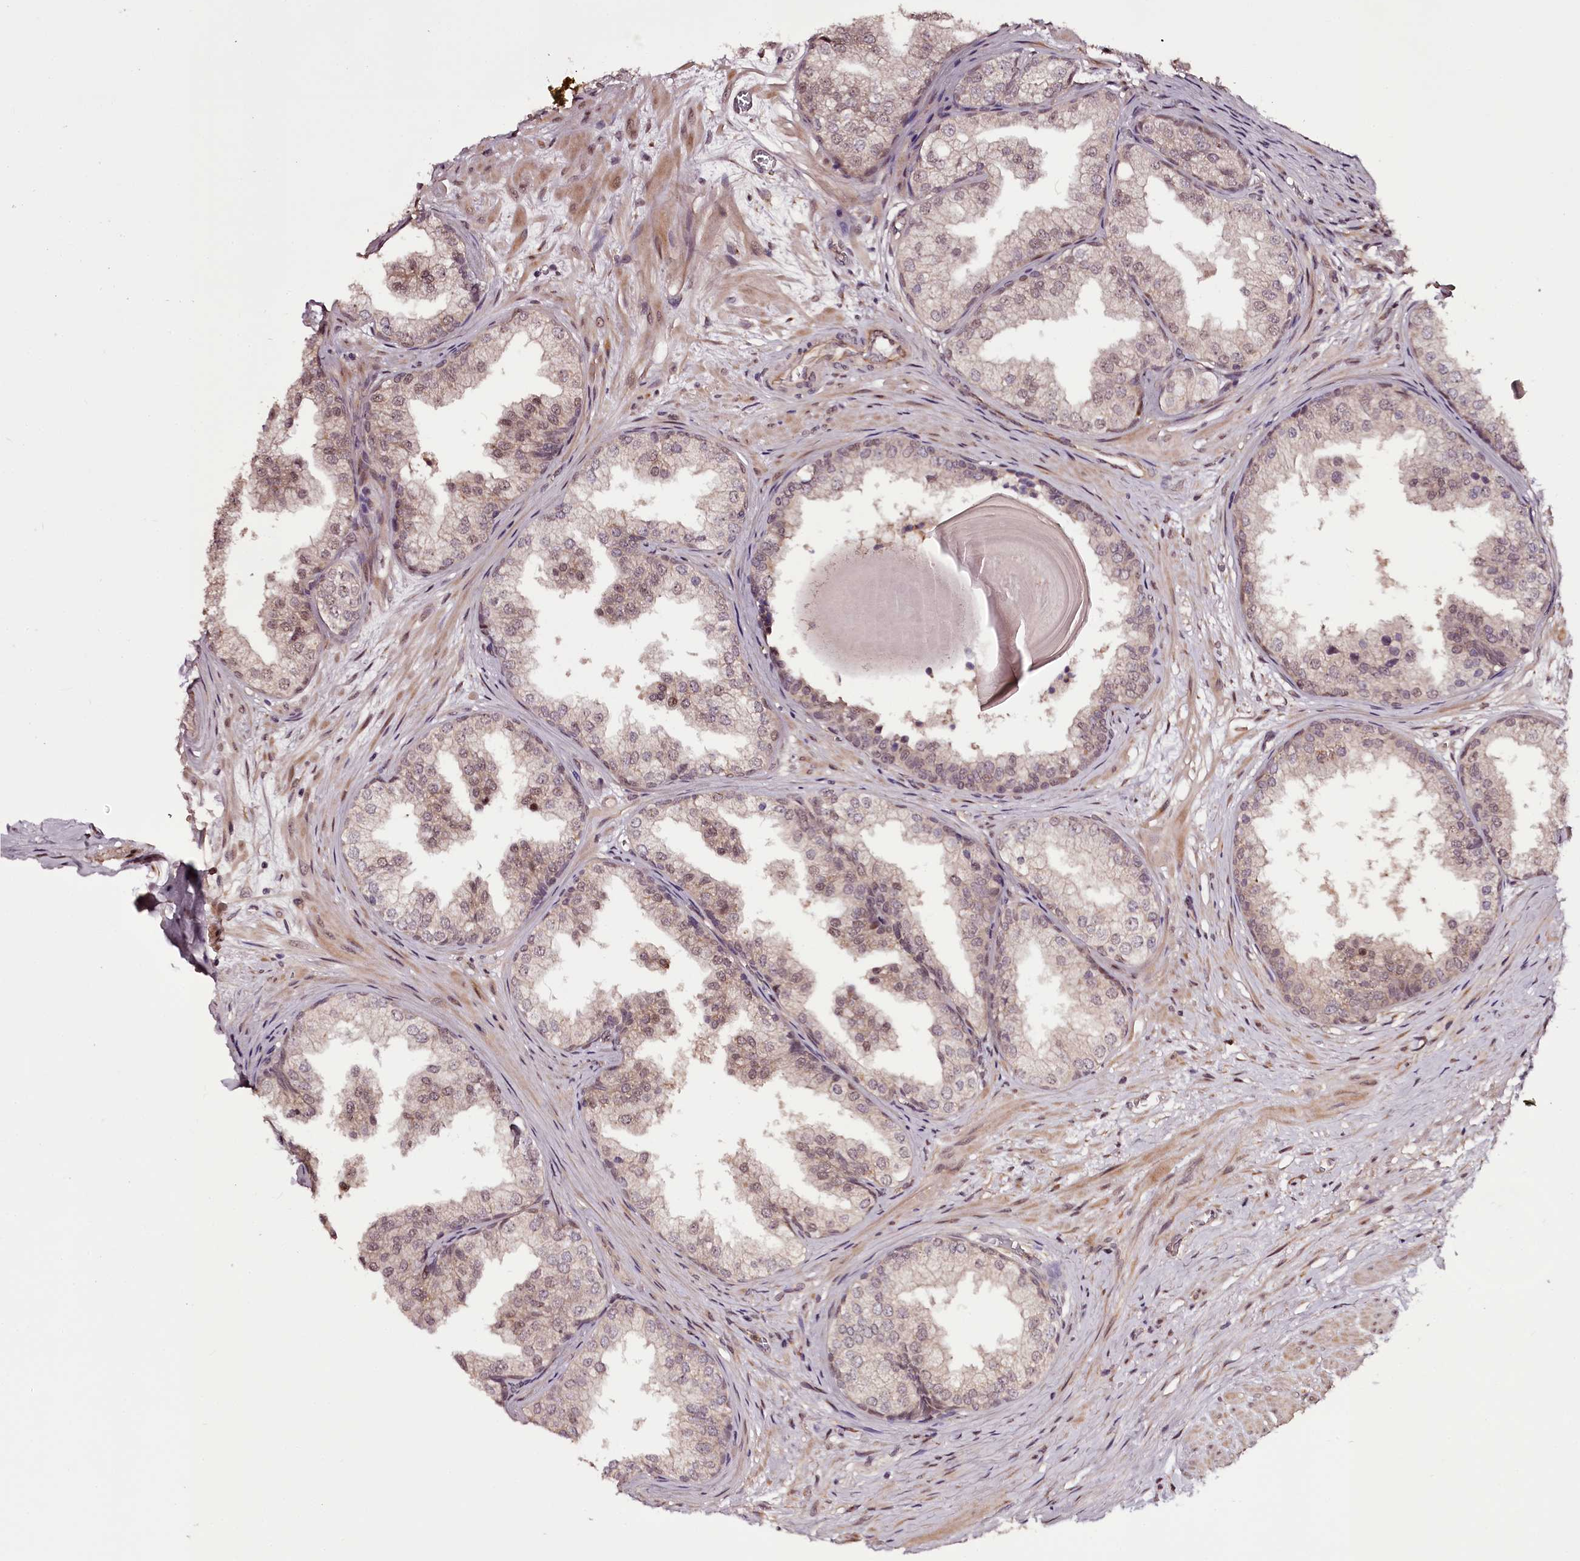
{"staining": {"intensity": "moderate", "quantity": "25%-75%", "location": "nuclear"}, "tissue": "prostate", "cell_type": "Glandular cells", "image_type": "normal", "snomed": [{"axis": "morphology", "description": "Normal tissue, NOS"}, {"axis": "topography", "description": "Prostate"}], "caption": "Prostate was stained to show a protein in brown. There is medium levels of moderate nuclear expression in approximately 25%-75% of glandular cells. The protein of interest is stained brown, and the nuclei are stained in blue (DAB (3,3'-diaminobenzidine) IHC with brightfield microscopy, high magnification).", "gene": "MAML3", "patient": {"sex": "male", "age": 48}}